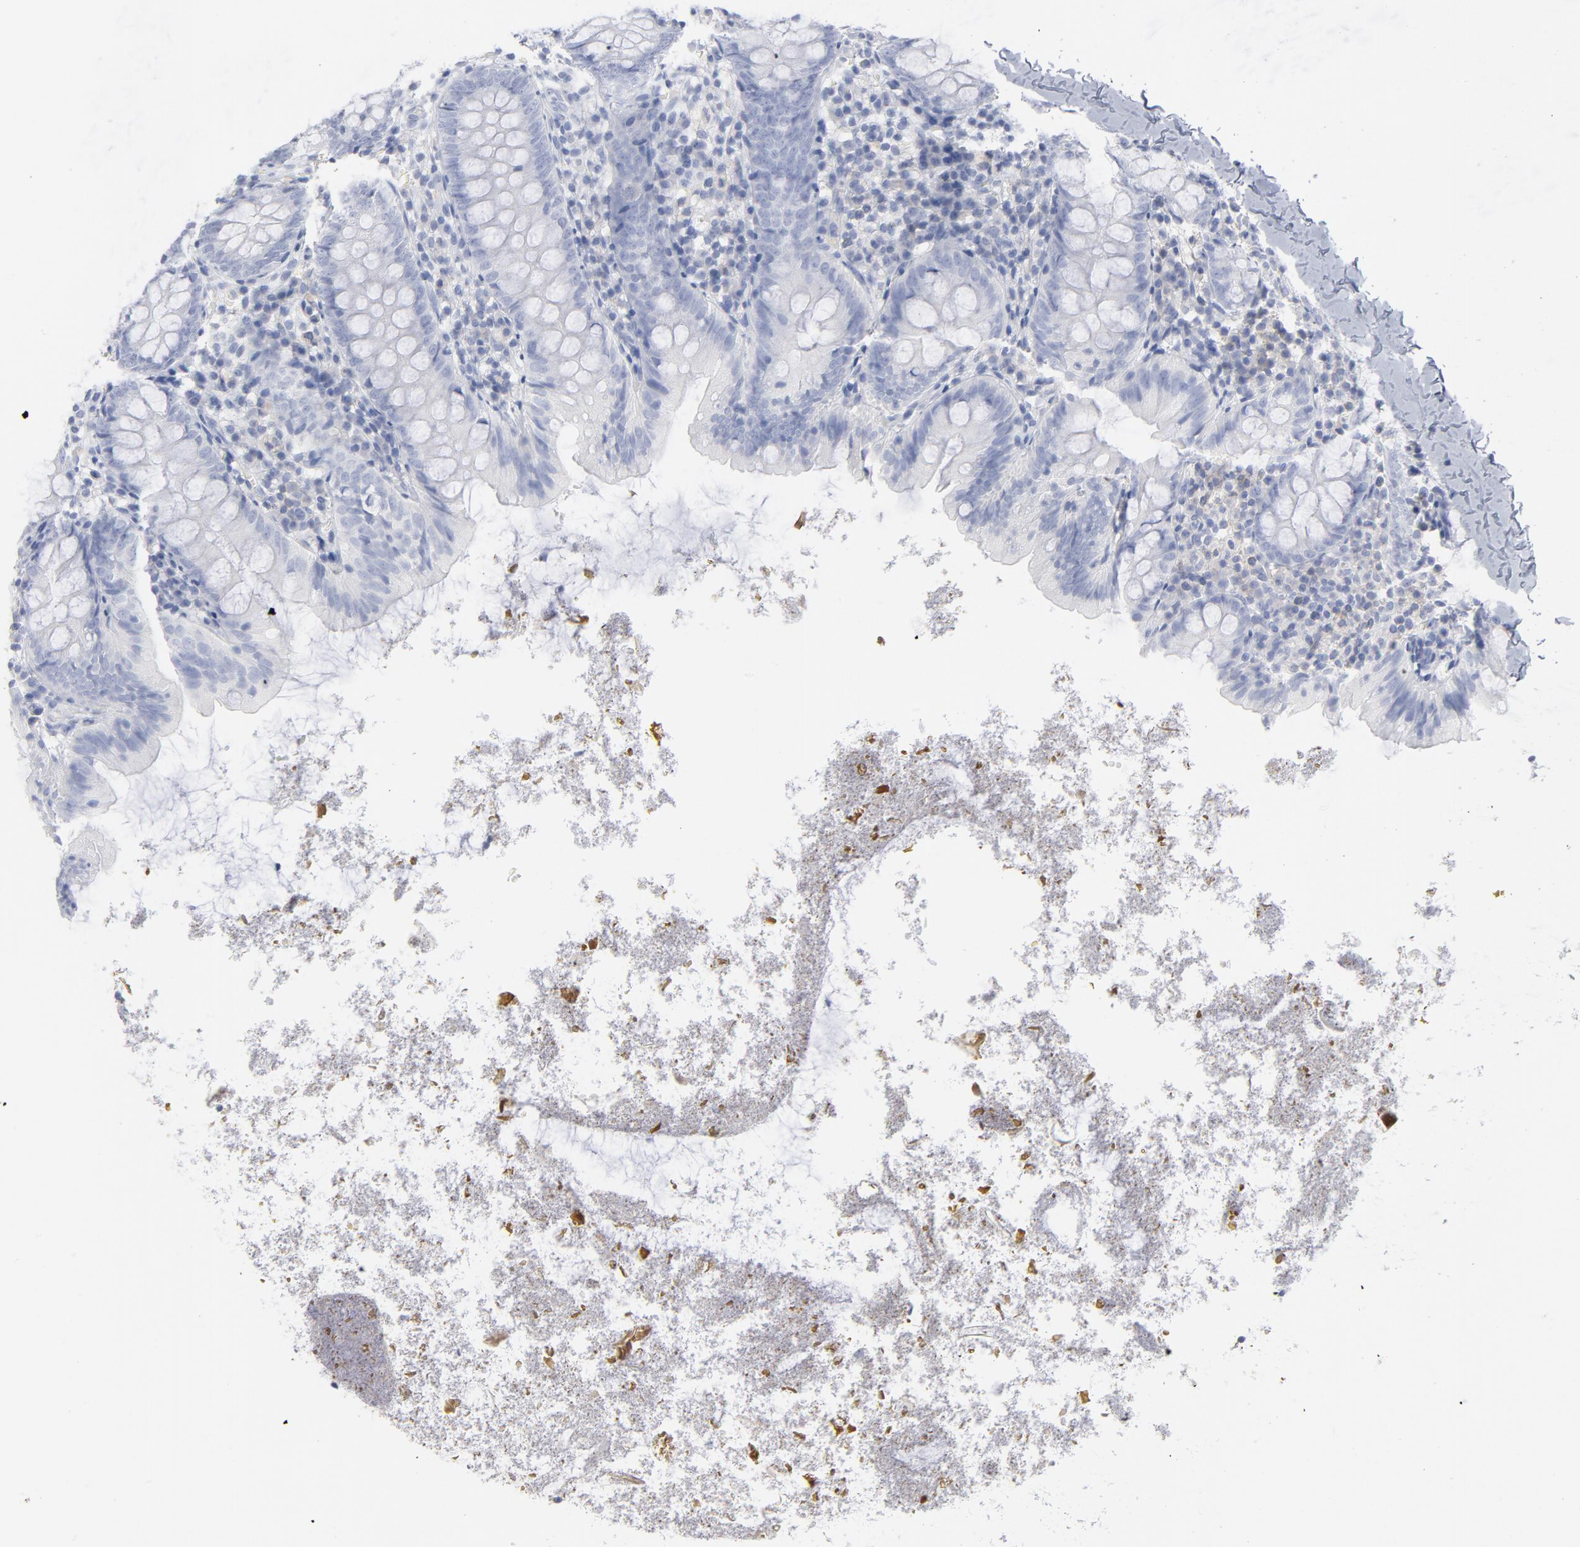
{"staining": {"intensity": "negative", "quantity": "none", "location": "none"}, "tissue": "appendix", "cell_type": "Glandular cells", "image_type": "normal", "snomed": [{"axis": "morphology", "description": "Normal tissue, NOS"}, {"axis": "topography", "description": "Appendix"}], "caption": "The IHC histopathology image has no significant expression in glandular cells of appendix. The staining is performed using DAB (3,3'-diaminobenzidine) brown chromogen with nuclei counter-stained in using hematoxylin.", "gene": "P2RY8", "patient": {"sex": "female", "age": 9}}